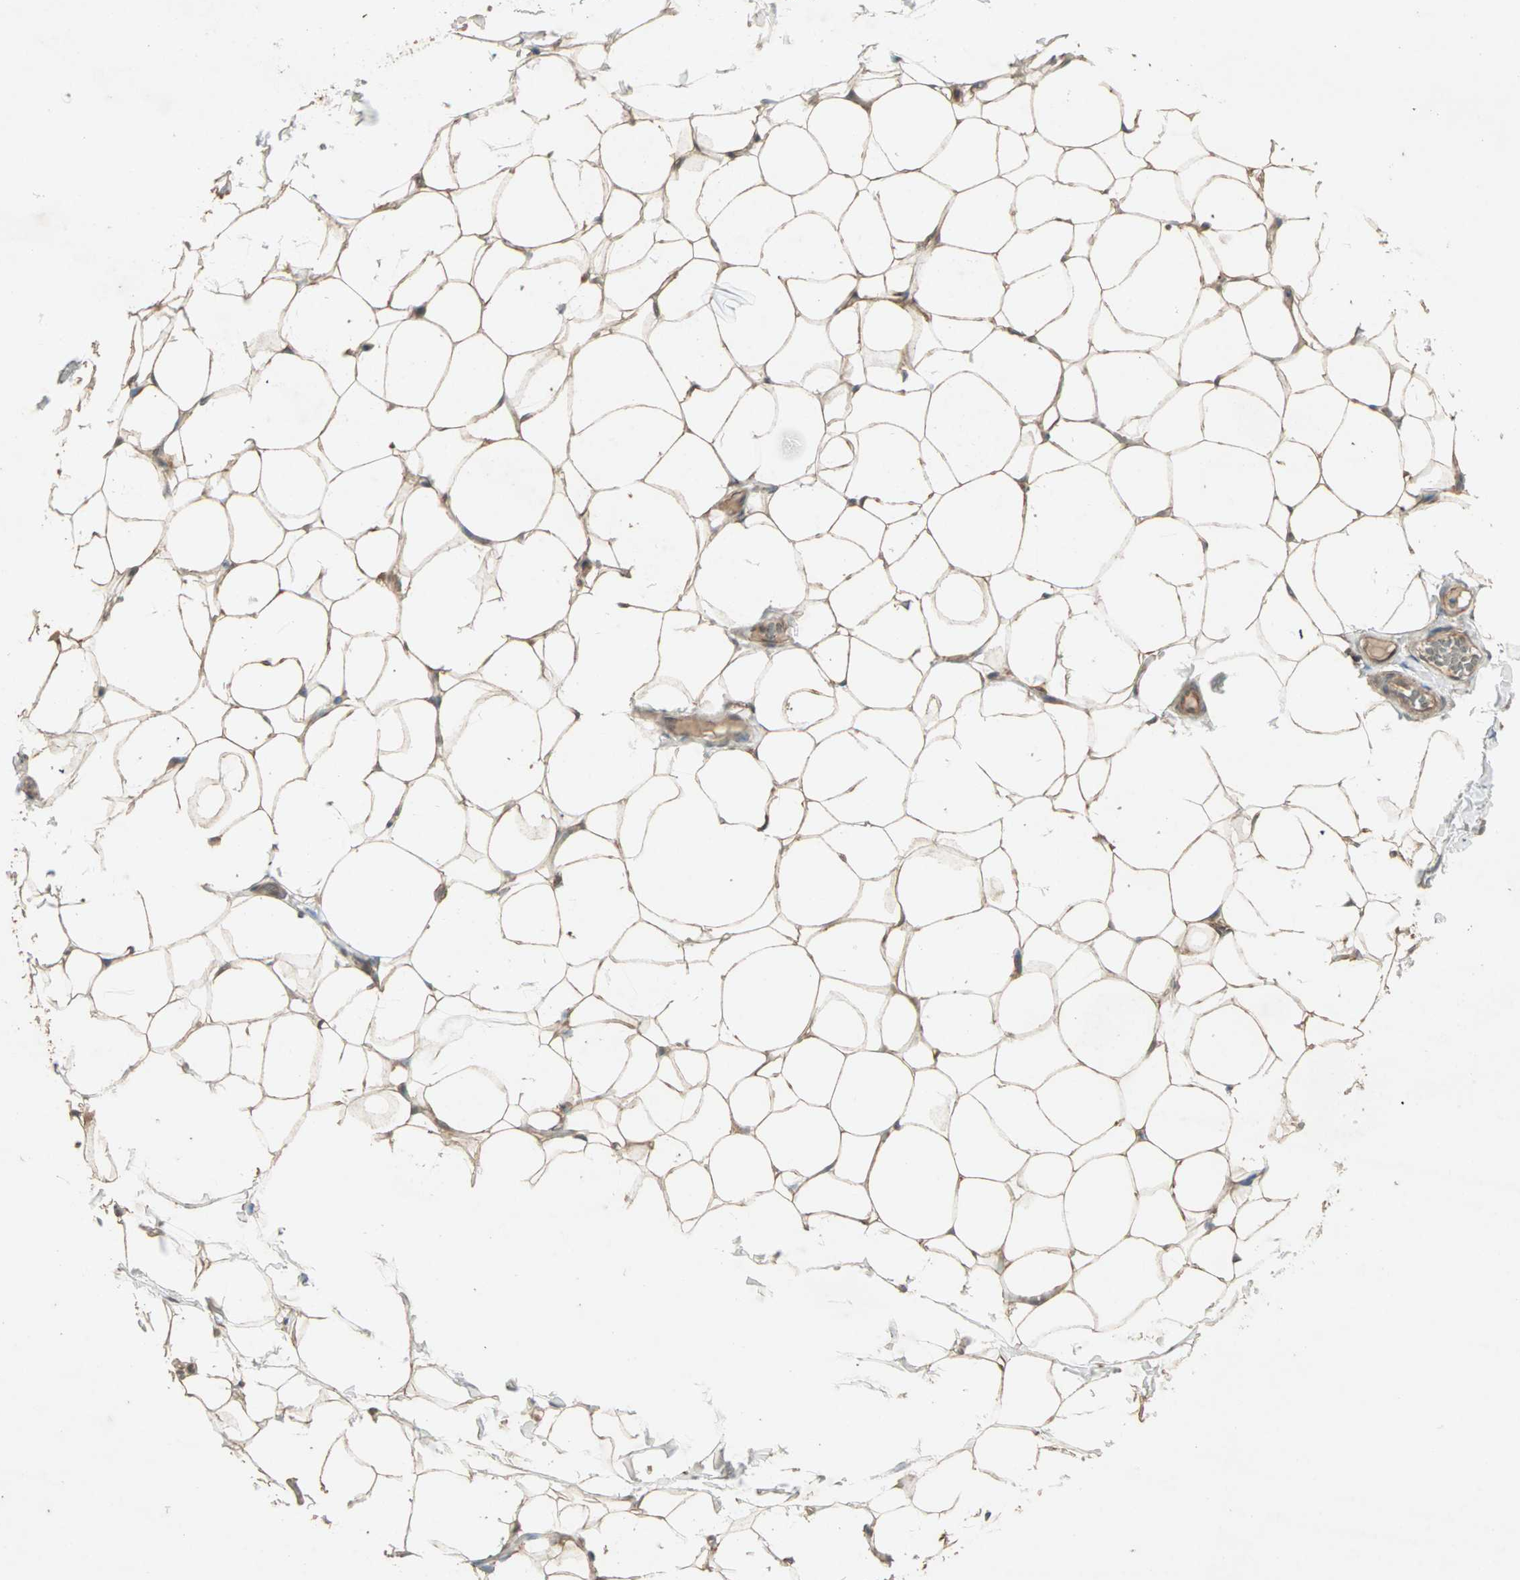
{"staining": {"intensity": "moderate", "quantity": ">75%", "location": "cytoplasmic/membranous"}, "tissue": "adipose tissue", "cell_type": "Adipocytes", "image_type": "normal", "snomed": [{"axis": "morphology", "description": "Normal tissue, NOS"}, {"axis": "topography", "description": "Soft tissue"}], "caption": "Immunohistochemical staining of unremarkable adipose tissue displays medium levels of moderate cytoplasmic/membranous positivity in about >75% of adipocytes. (DAB (3,3'-diaminobenzidine) IHC with brightfield microscopy, high magnification).", "gene": "UBAC1", "patient": {"sex": "male", "age": 26}}